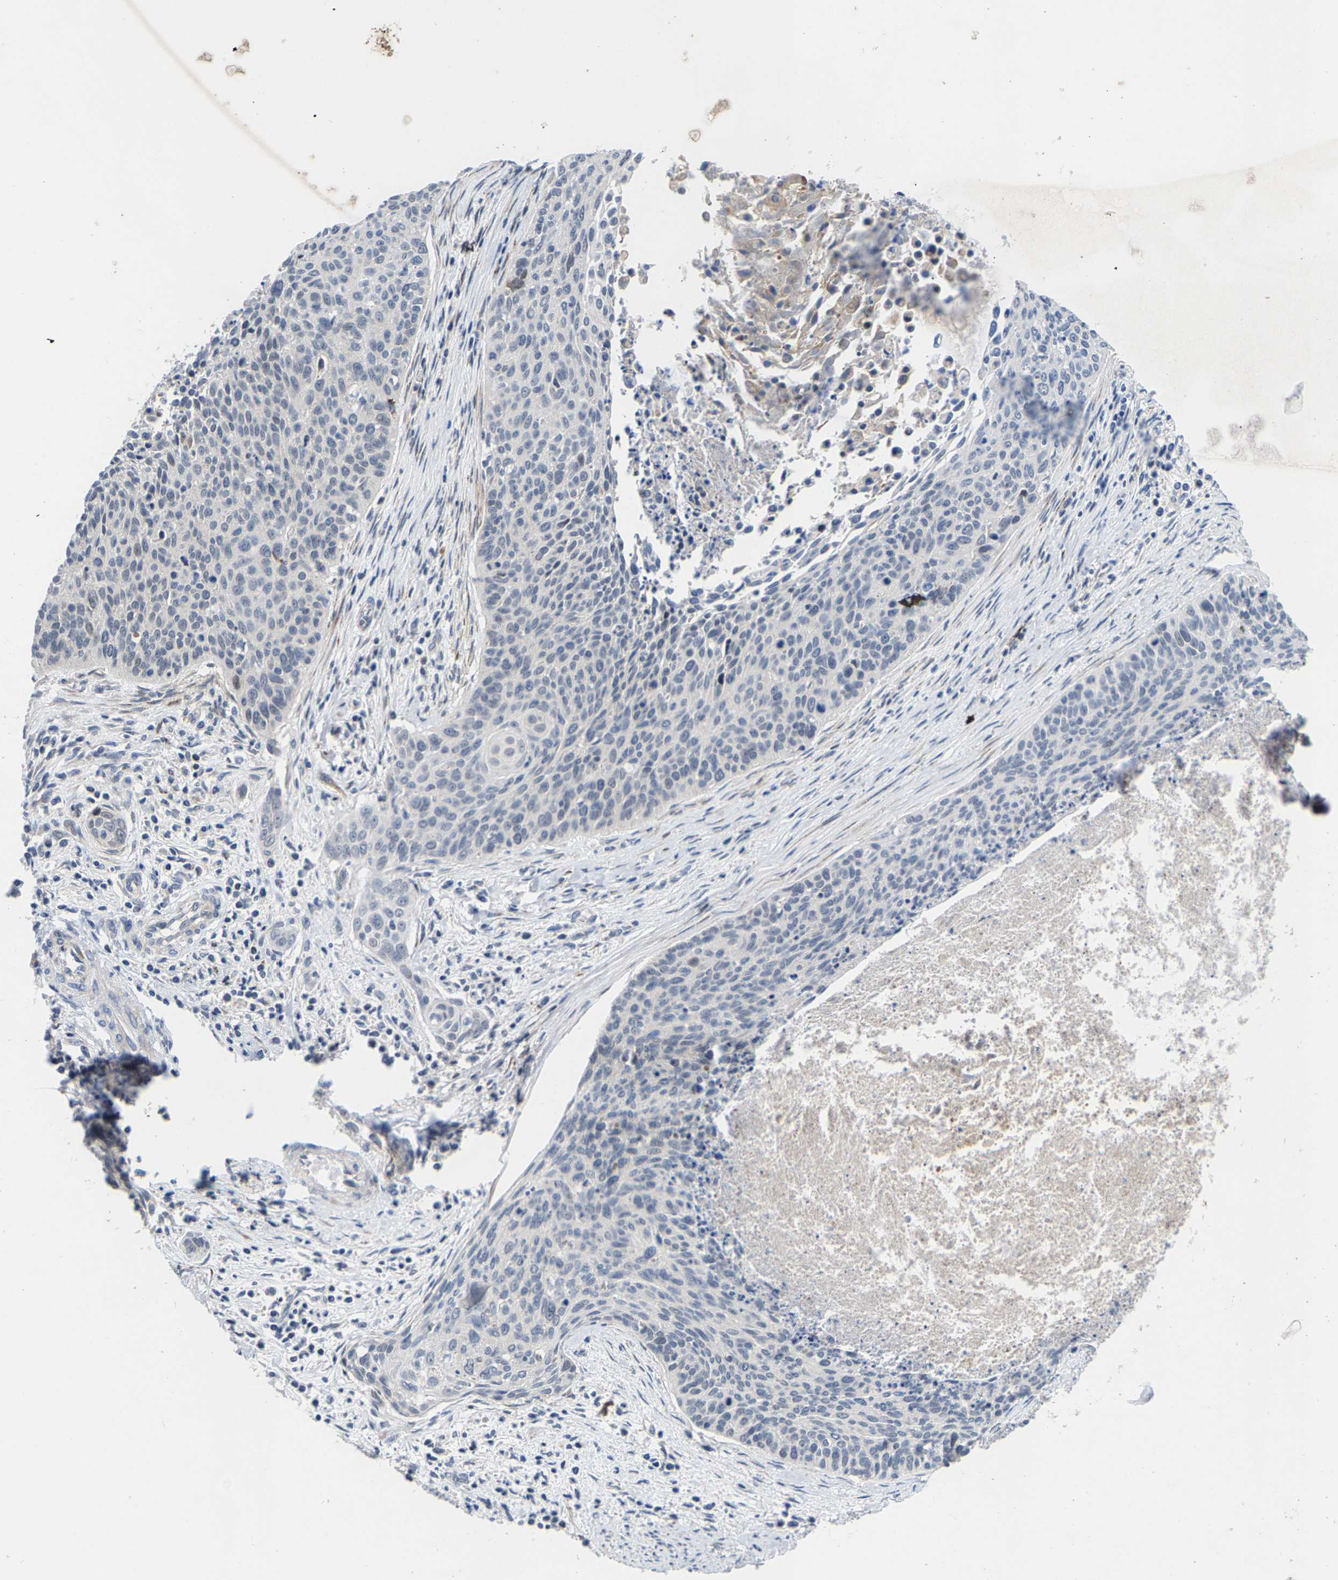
{"staining": {"intensity": "negative", "quantity": "none", "location": "none"}, "tissue": "cervical cancer", "cell_type": "Tumor cells", "image_type": "cancer", "snomed": [{"axis": "morphology", "description": "Squamous cell carcinoma, NOS"}, {"axis": "topography", "description": "Cervix"}], "caption": "An image of human cervical cancer is negative for staining in tumor cells. The staining was performed using DAB to visualize the protein expression in brown, while the nuclei were stained in blue with hematoxylin (Magnification: 20x).", "gene": "TDRKH", "patient": {"sex": "female", "age": 55}}